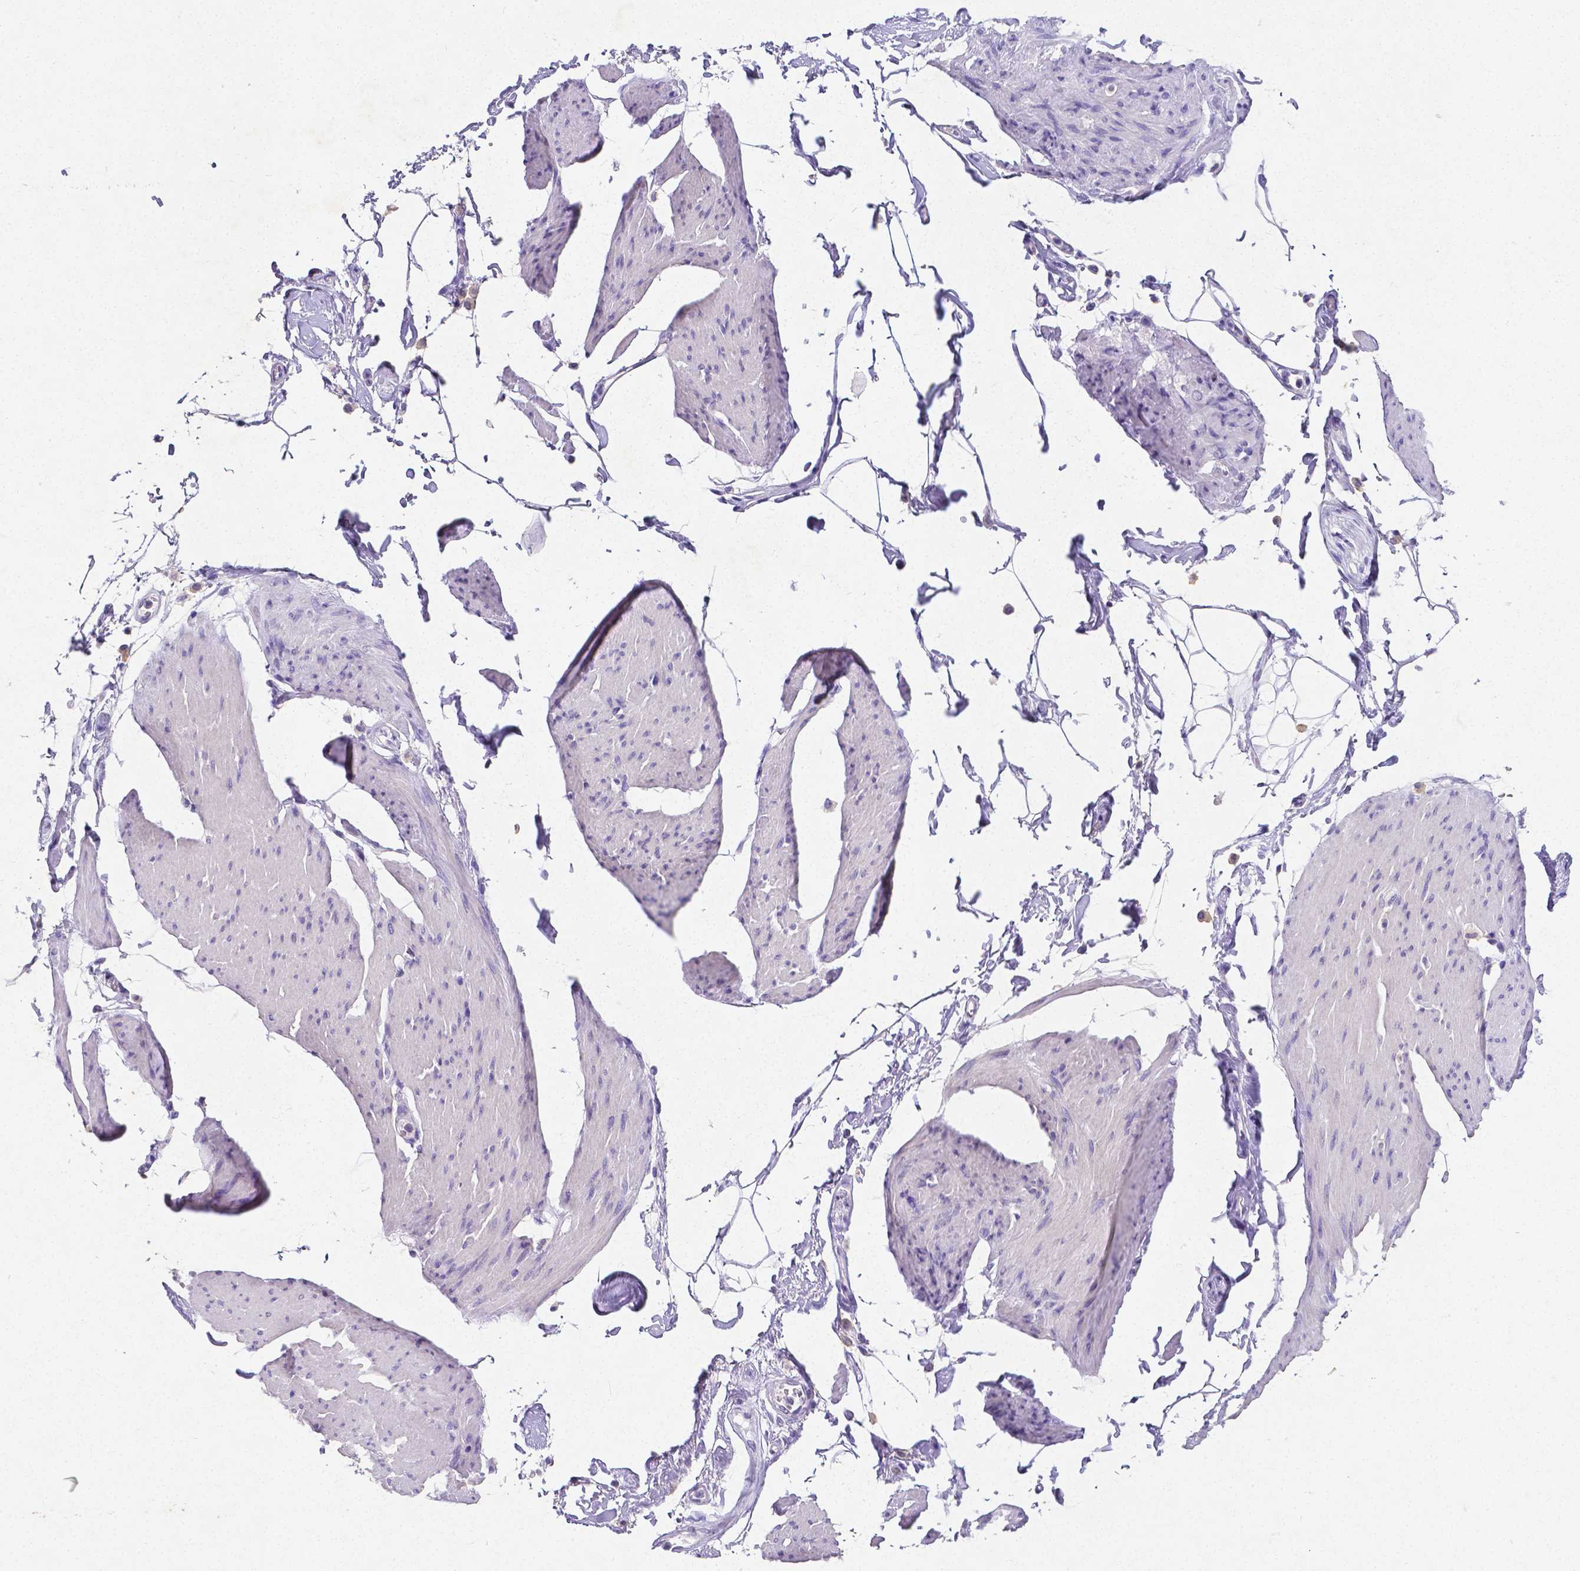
{"staining": {"intensity": "negative", "quantity": "none", "location": "none"}, "tissue": "smooth muscle", "cell_type": "Smooth muscle cells", "image_type": "normal", "snomed": [{"axis": "morphology", "description": "Normal tissue, NOS"}, {"axis": "topography", "description": "Adipose tissue"}, {"axis": "topography", "description": "Smooth muscle"}, {"axis": "topography", "description": "Peripheral nerve tissue"}], "caption": "Immunohistochemistry (IHC) photomicrograph of benign smooth muscle: human smooth muscle stained with DAB exhibits no significant protein positivity in smooth muscle cells.", "gene": "SATB2", "patient": {"sex": "male", "age": 83}}